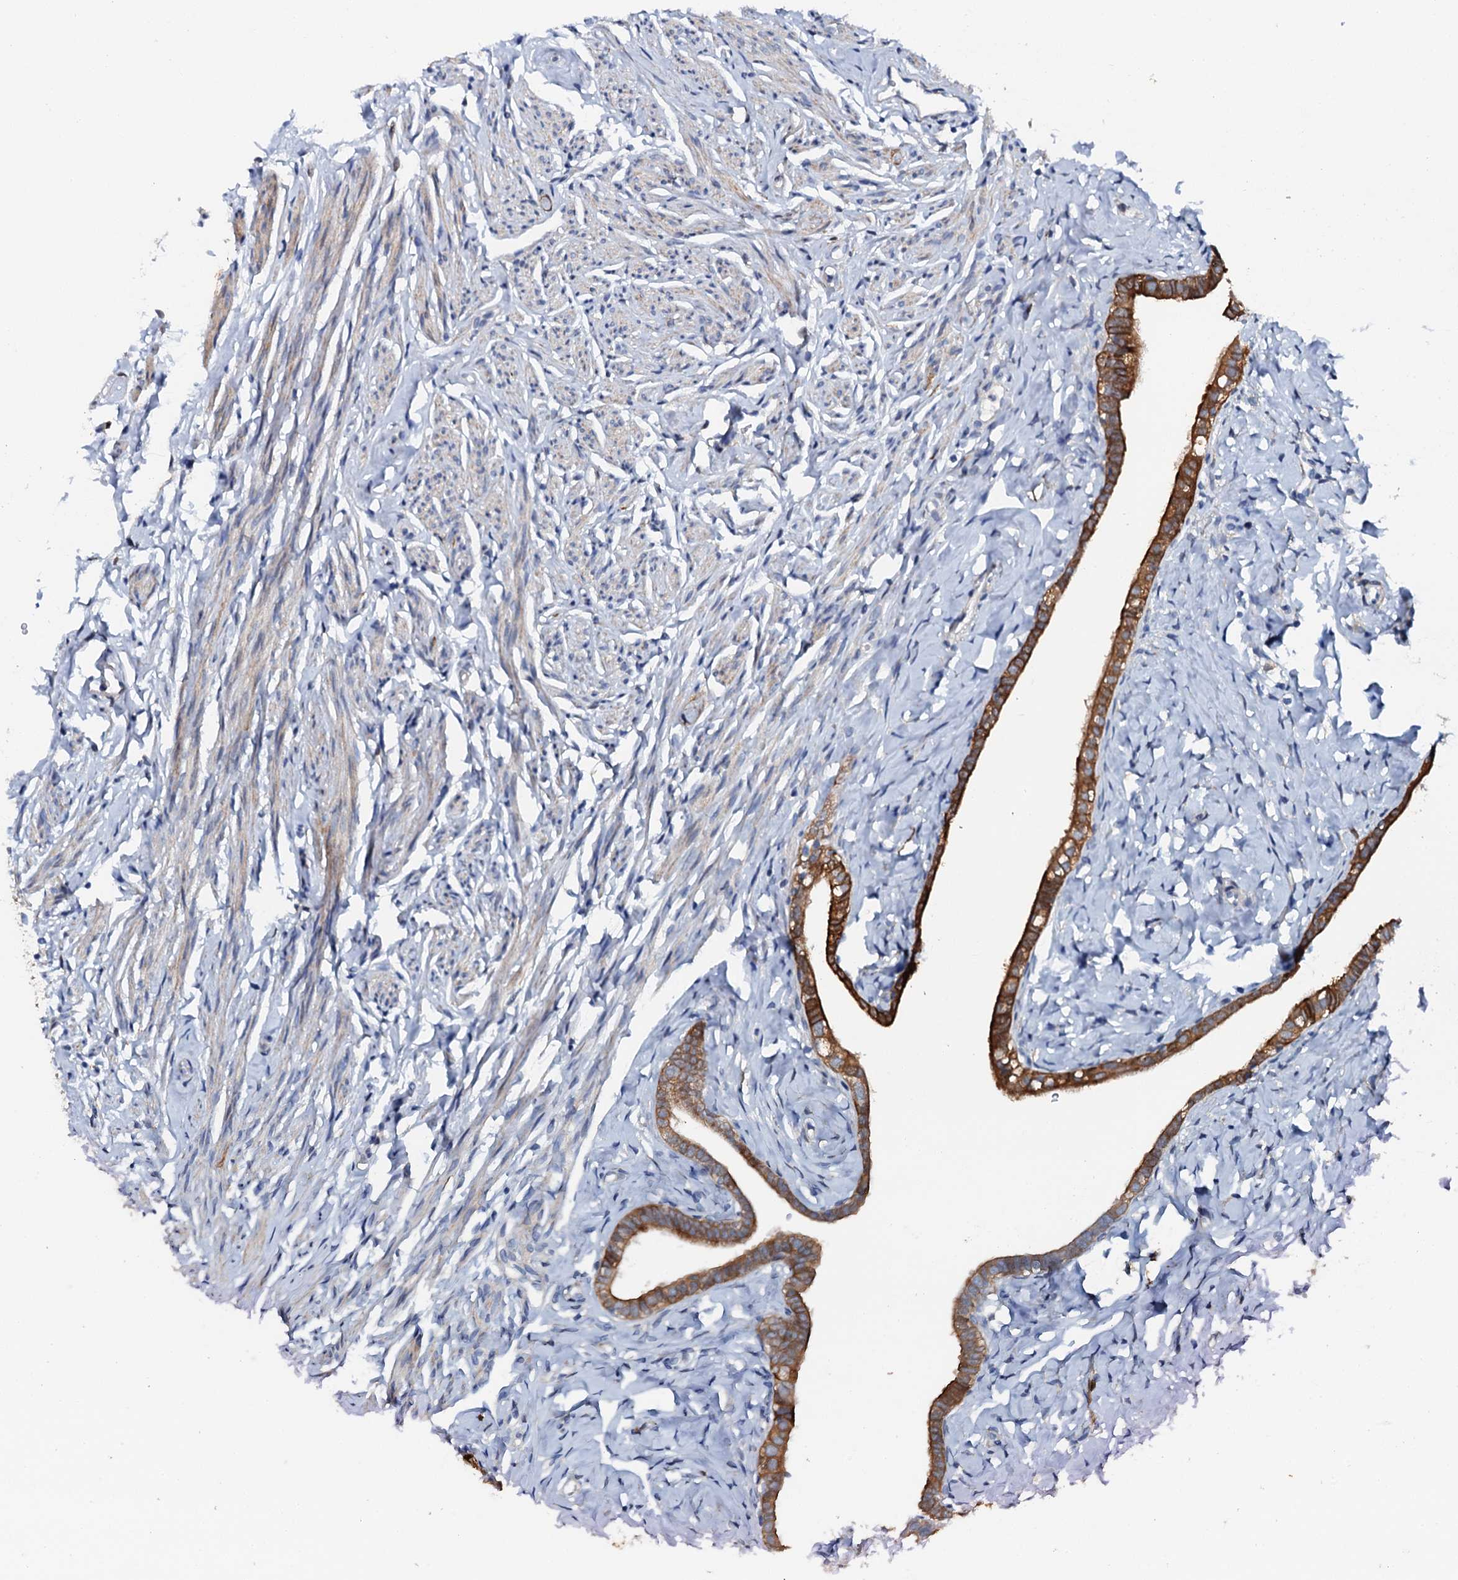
{"staining": {"intensity": "strong", "quantity": ">75%", "location": "cytoplasmic/membranous"}, "tissue": "fallopian tube", "cell_type": "Glandular cells", "image_type": "normal", "snomed": [{"axis": "morphology", "description": "Normal tissue, NOS"}, {"axis": "topography", "description": "Fallopian tube"}], "caption": "A histopathology image showing strong cytoplasmic/membranous positivity in approximately >75% of glandular cells in benign fallopian tube, as visualized by brown immunohistochemical staining.", "gene": "GFOD2", "patient": {"sex": "female", "age": 66}}